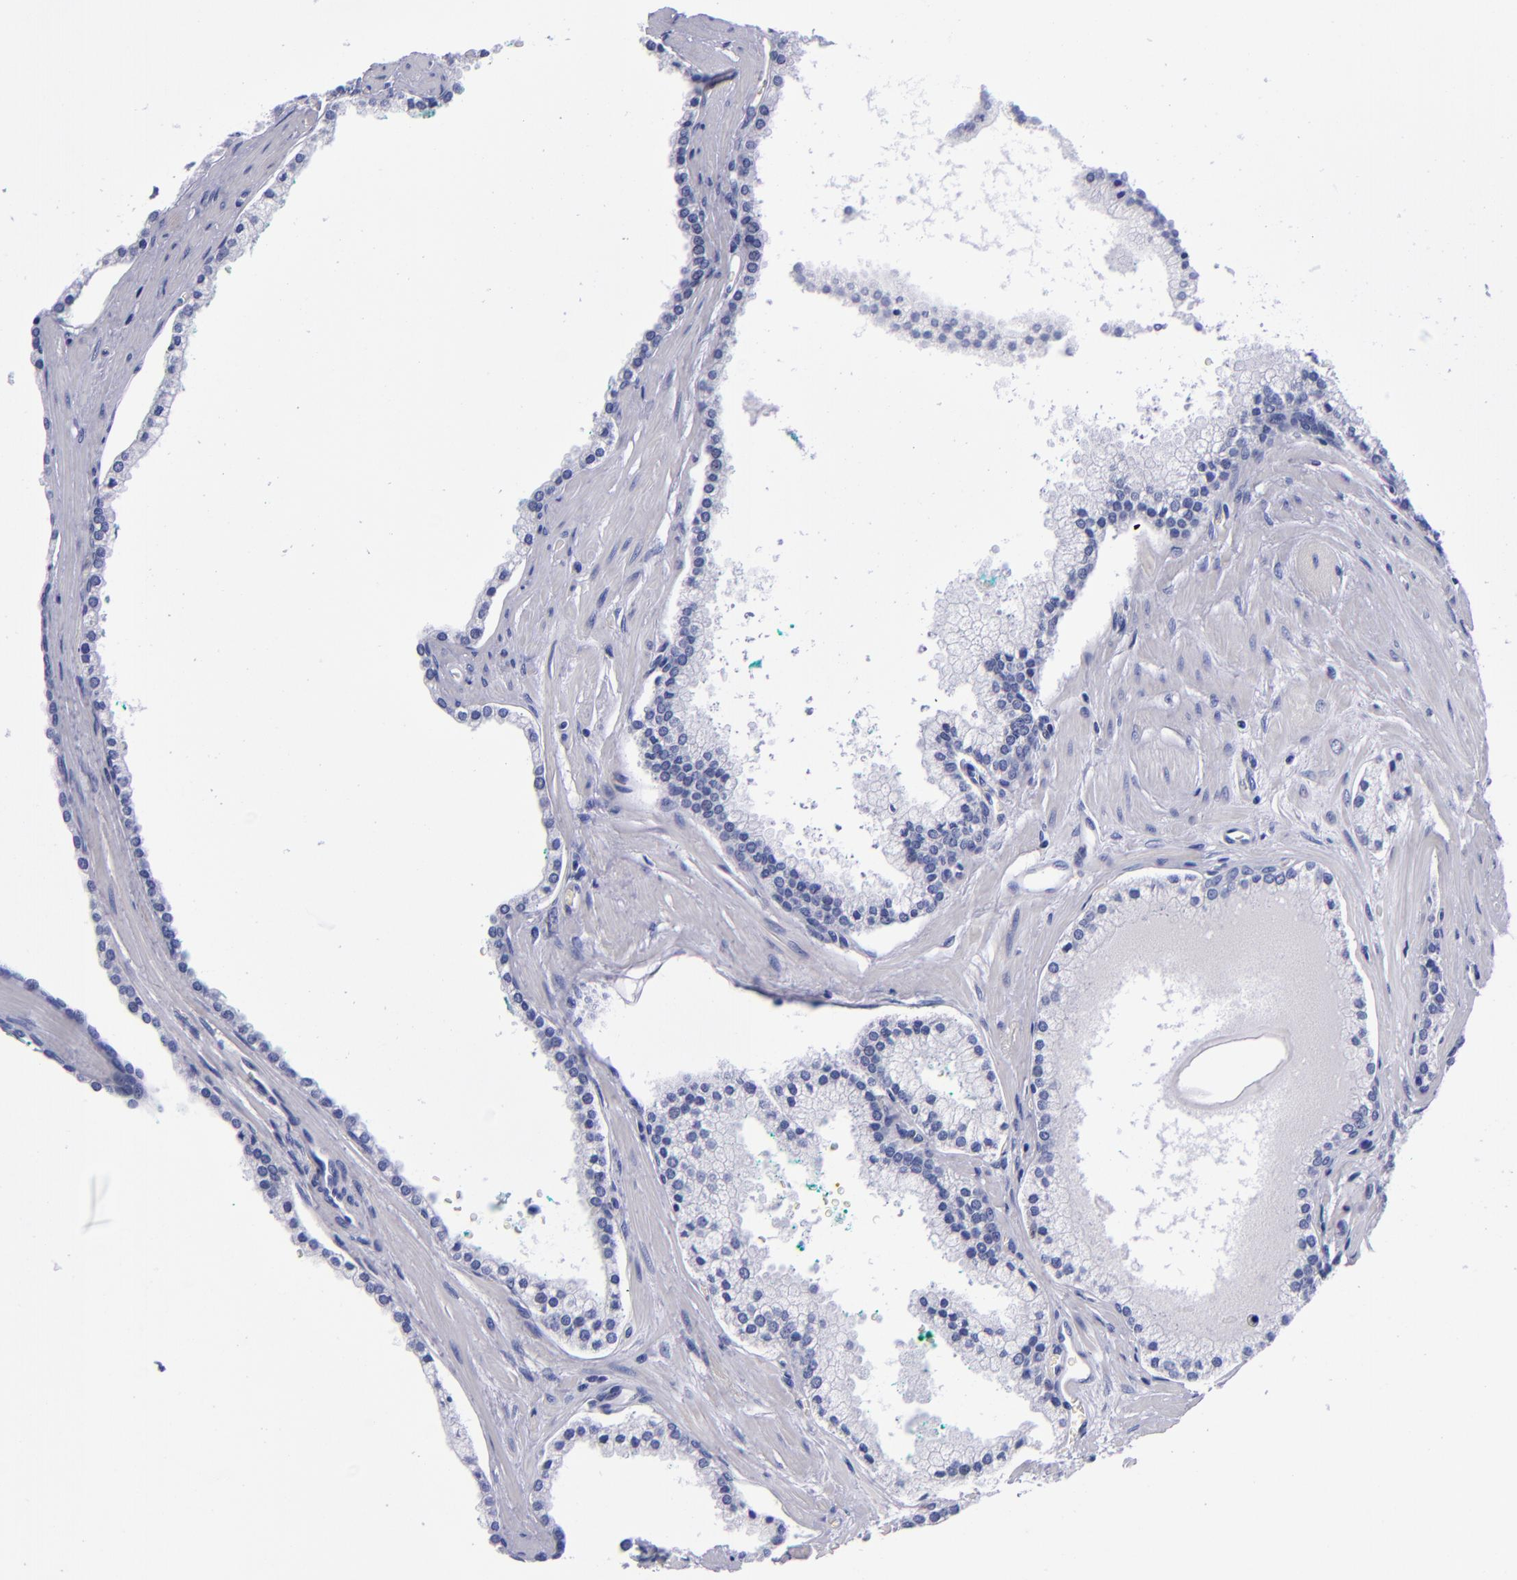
{"staining": {"intensity": "negative", "quantity": "none", "location": "none"}, "tissue": "prostate cancer", "cell_type": "Tumor cells", "image_type": "cancer", "snomed": [{"axis": "morphology", "description": "Adenocarcinoma, High grade"}, {"axis": "topography", "description": "Prostate"}], "caption": "High magnification brightfield microscopy of prostate cancer (adenocarcinoma (high-grade)) stained with DAB (brown) and counterstained with hematoxylin (blue): tumor cells show no significant staining.", "gene": "MCM7", "patient": {"sex": "male", "age": 71}}